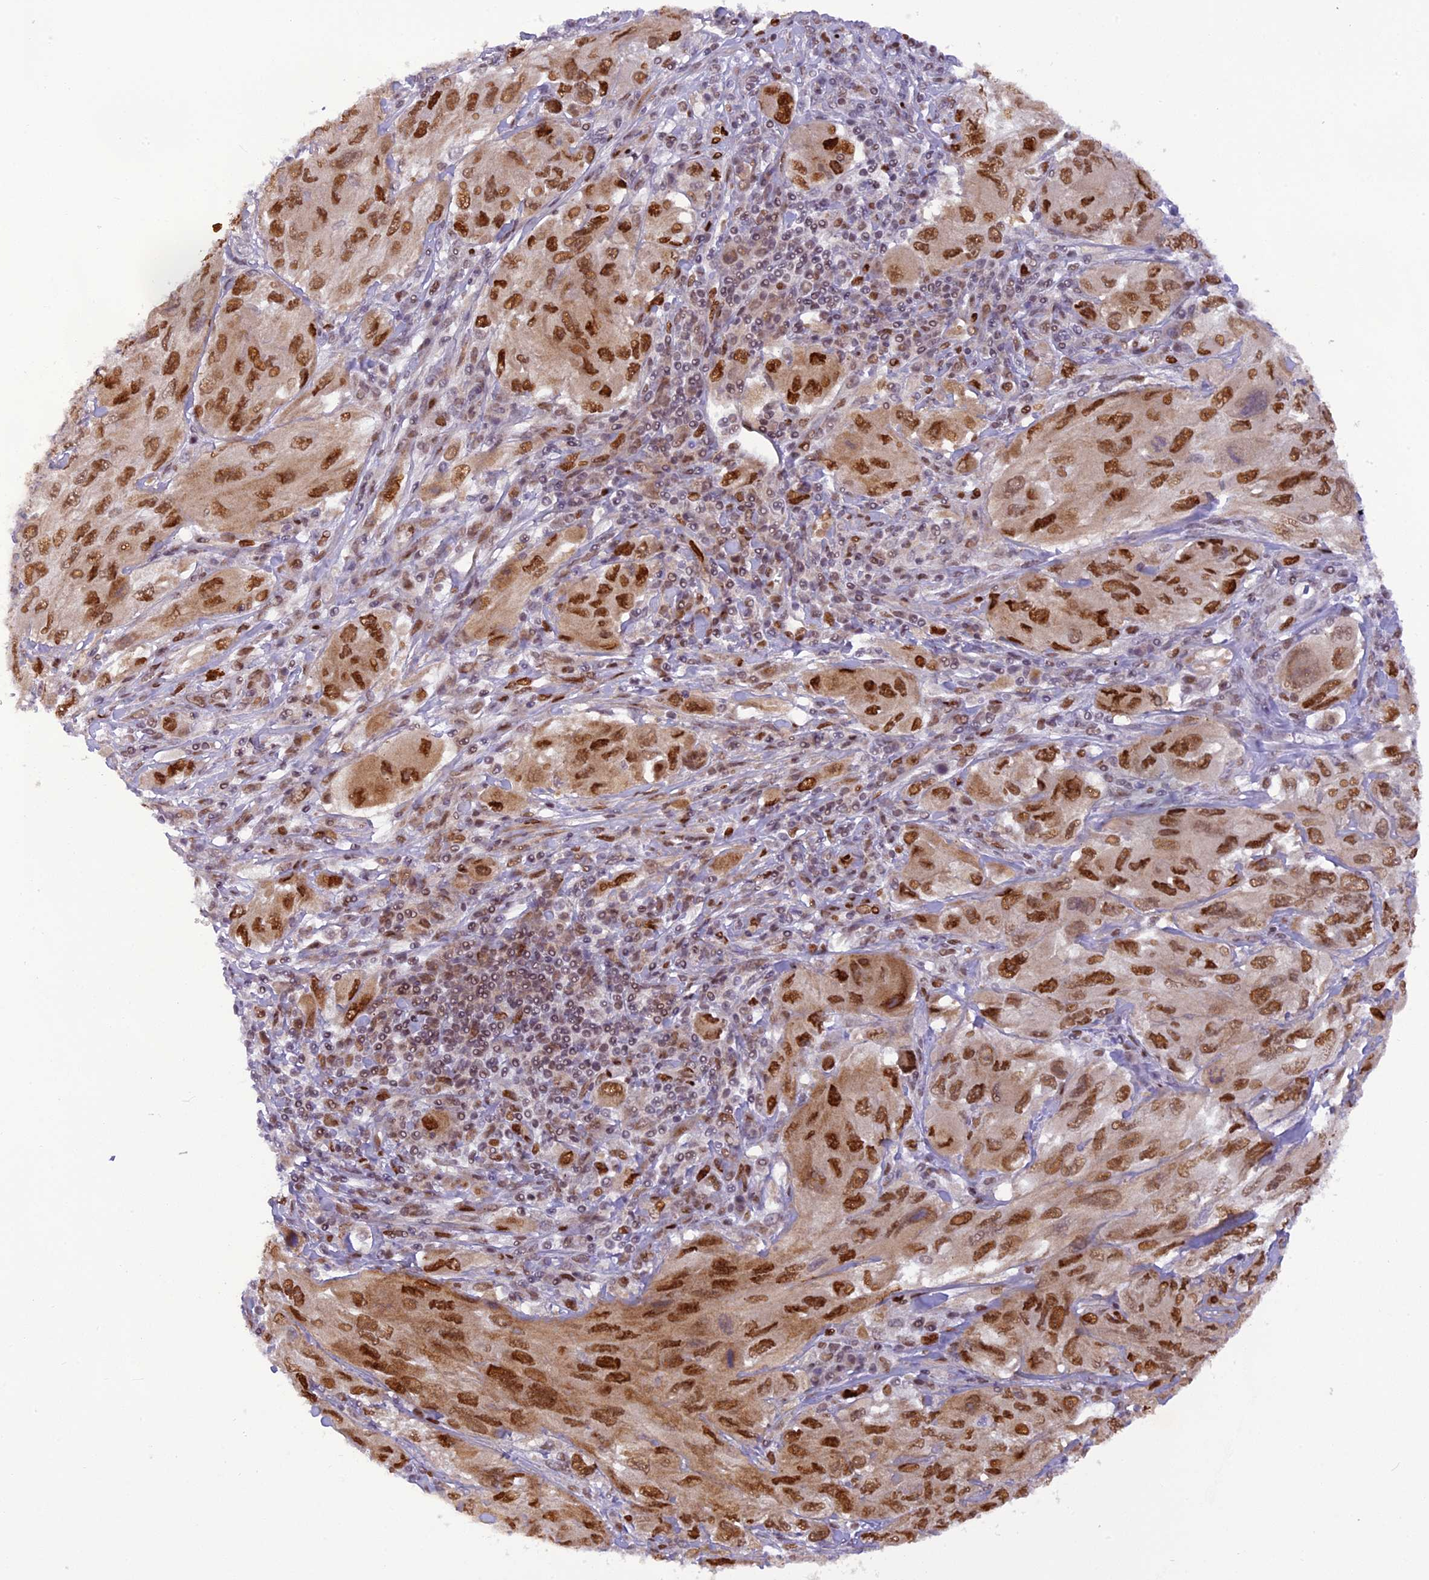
{"staining": {"intensity": "strong", "quantity": ">75%", "location": "nuclear"}, "tissue": "melanoma", "cell_type": "Tumor cells", "image_type": "cancer", "snomed": [{"axis": "morphology", "description": "Malignant melanoma, NOS"}, {"axis": "topography", "description": "Skin"}], "caption": "Protein analysis of melanoma tissue exhibits strong nuclear positivity in about >75% of tumor cells.", "gene": "MICALL1", "patient": {"sex": "female", "age": 91}}